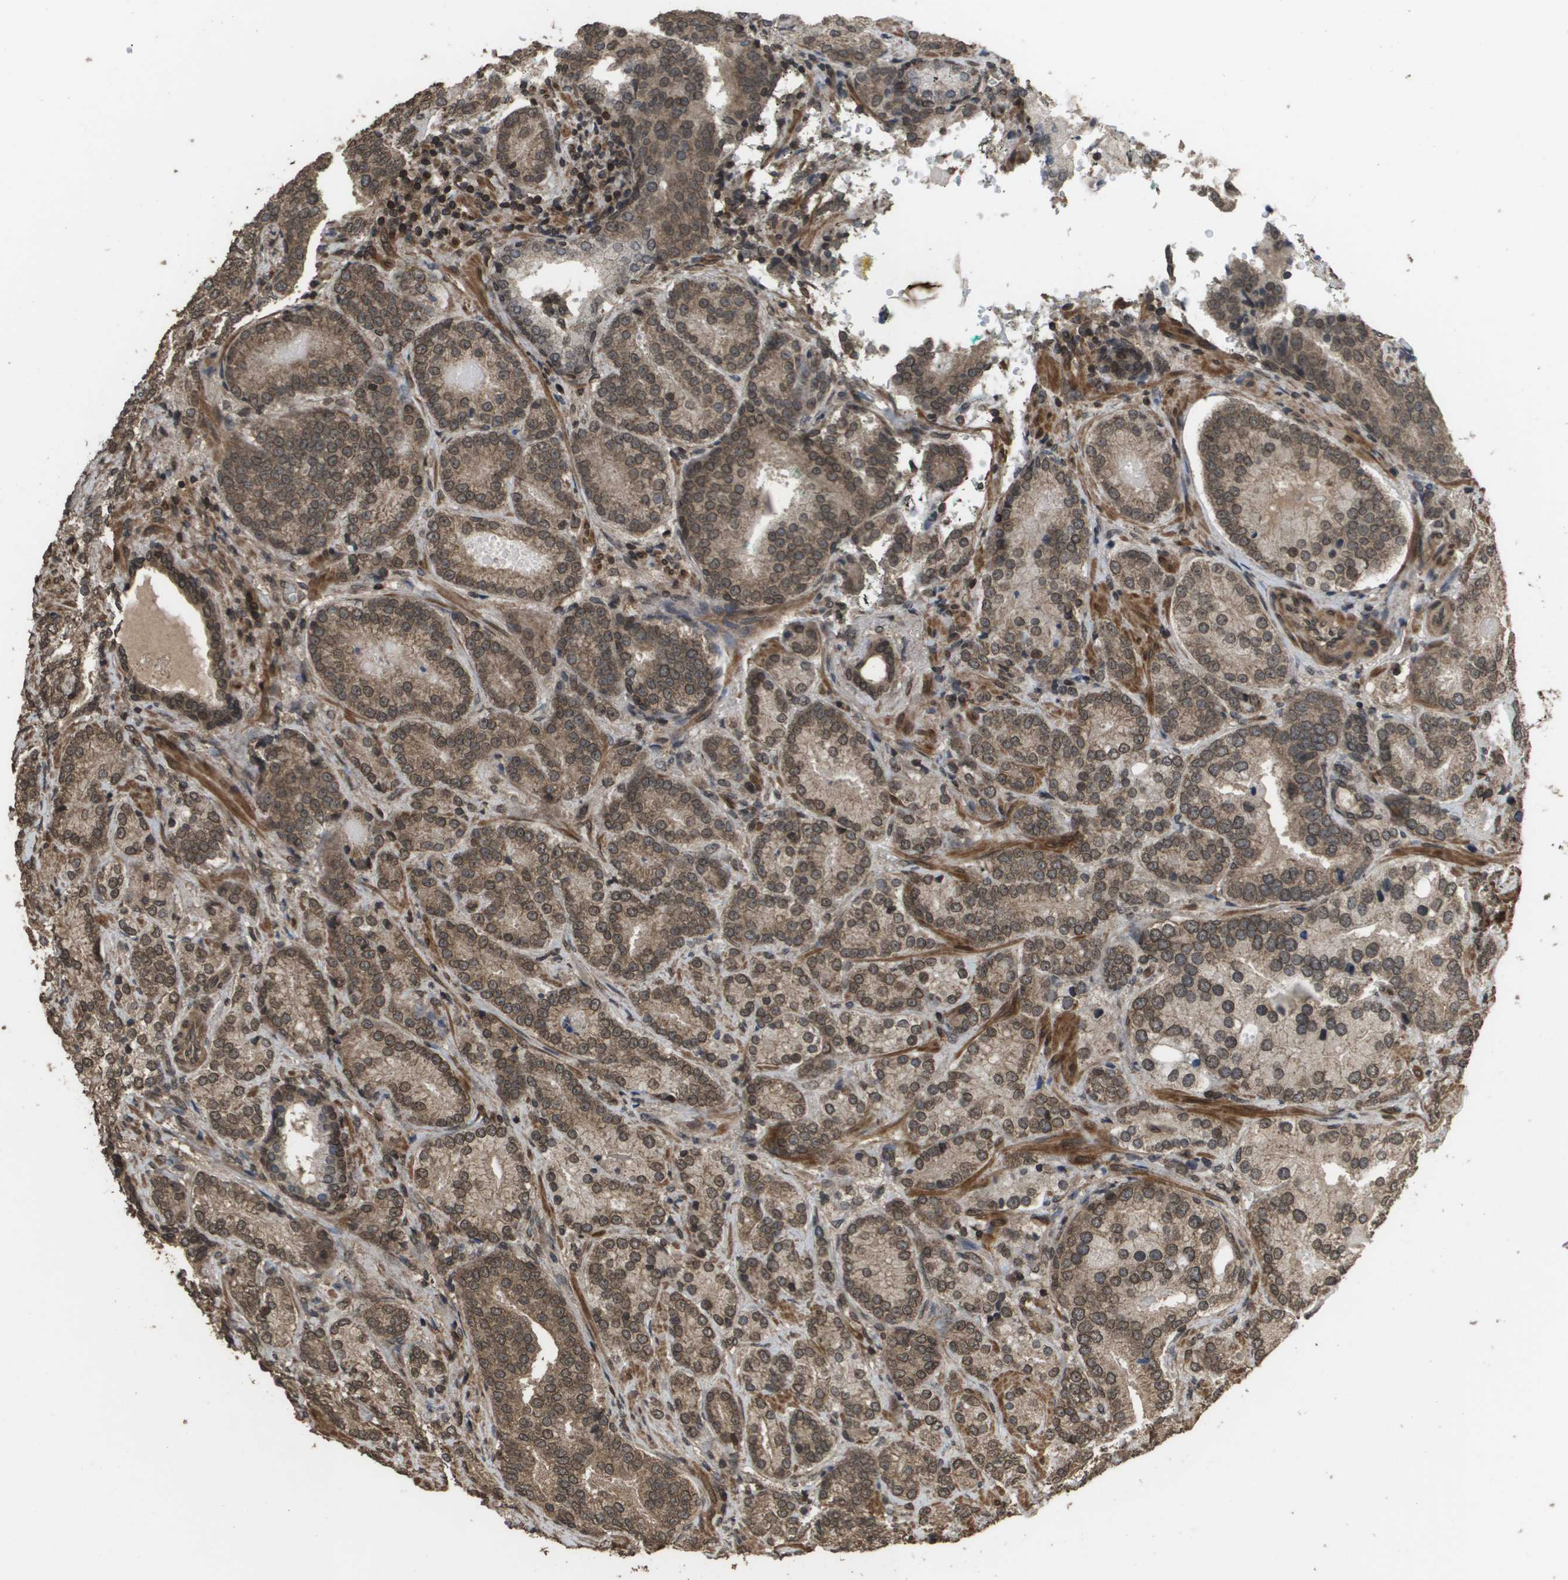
{"staining": {"intensity": "moderate", "quantity": ">75%", "location": "cytoplasmic/membranous,nuclear"}, "tissue": "prostate cancer", "cell_type": "Tumor cells", "image_type": "cancer", "snomed": [{"axis": "morphology", "description": "Adenocarcinoma, High grade"}, {"axis": "topography", "description": "Prostate"}], "caption": "This image shows immunohistochemistry staining of human high-grade adenocarcinoma (prostate), with medium moderate cytoplasmic/membranous and nuclear positivity in approximately >75% of tumor cells.", "gene": "AXIN2", "patient": {"sex": "male", "age": 61}}